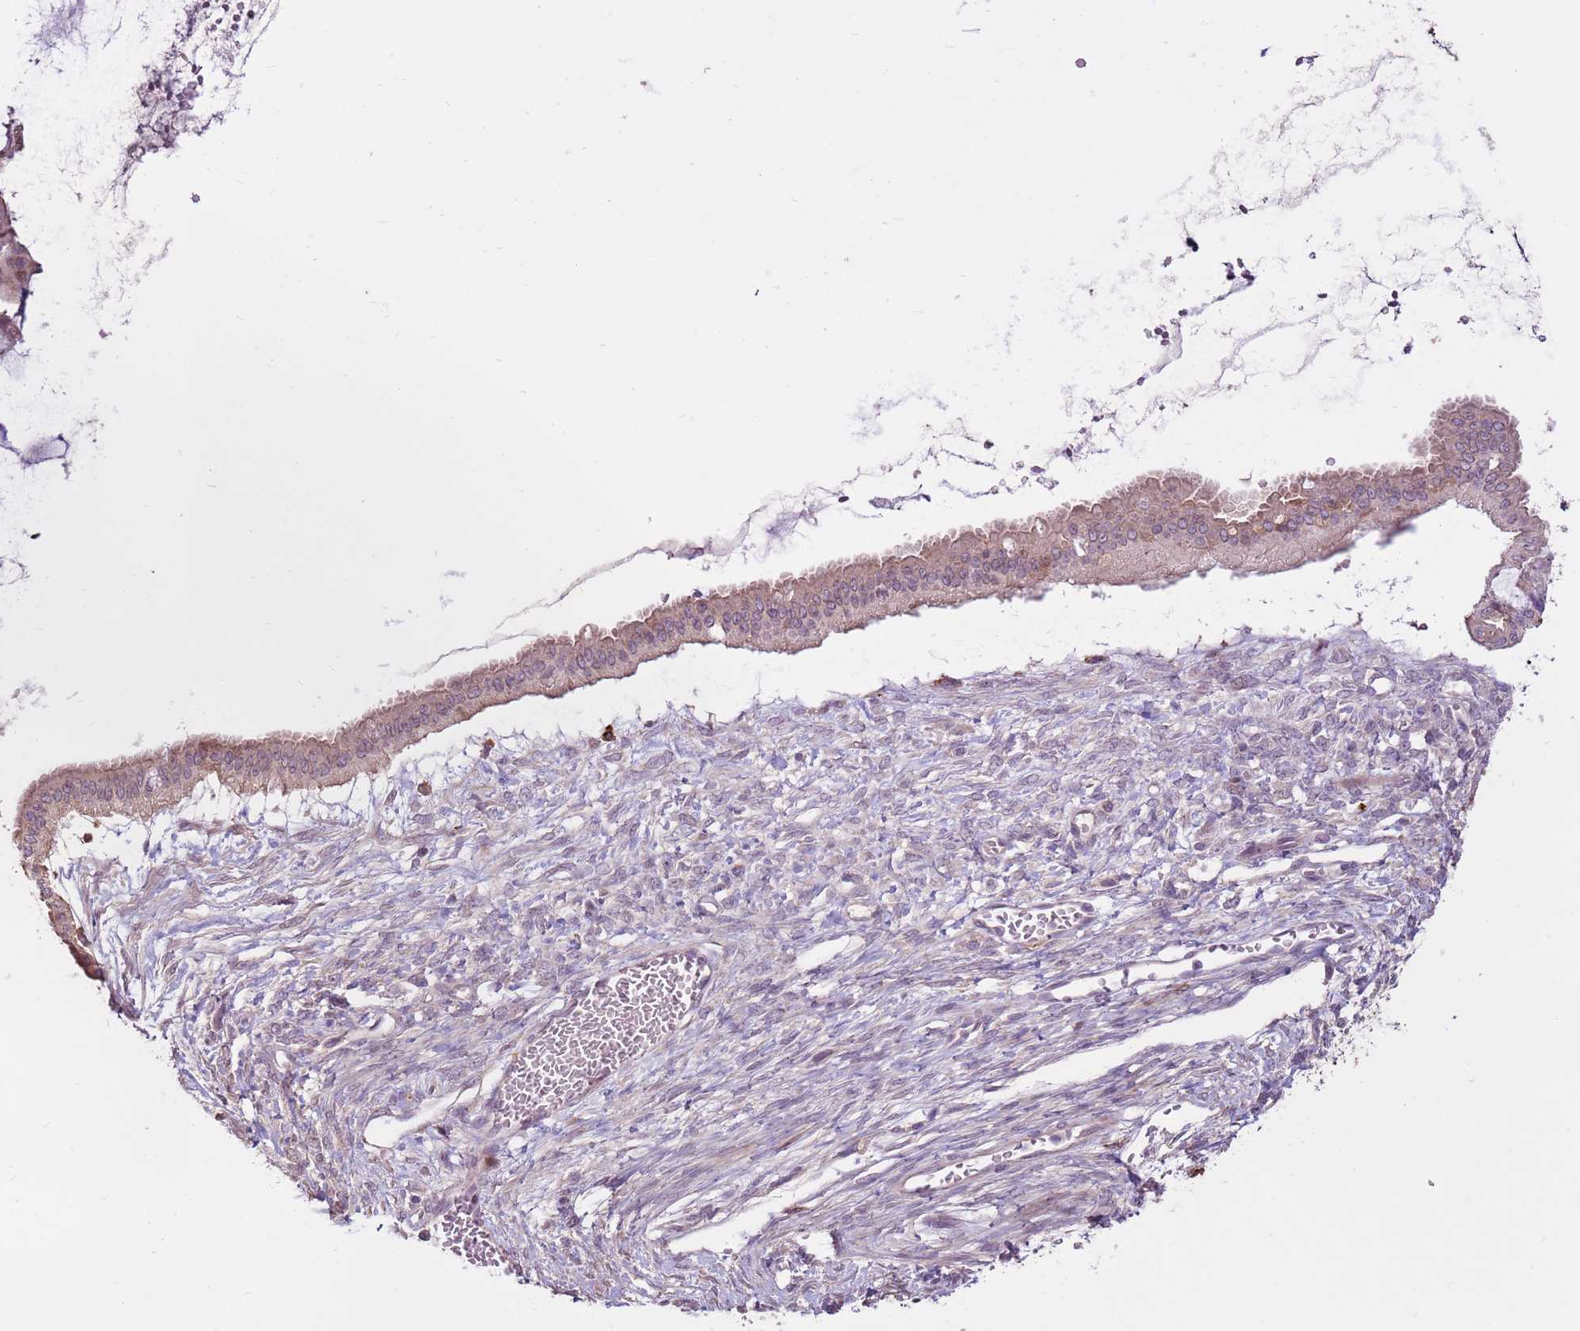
{"staining": {"intensity": "weak", "quantity": "<25%", "location": "nuclear"}, "tissue": "ovarian cancer", "cell_type": "Tumor cells", "image_type": "cancer", "snomed": [{"axis": "morphology", "description": "Cystadenocarcinoma, mucinous, NOS"}, {"axis": "topography", "description": "Ovary"}], "caption": "Tumor cells show no significant protein expression in mucinous cystadenocarcinoma (ovarian). The staining was performed using DAB (3,3'-diaminobenzidine) to visualize the protein expression in brown, while the nuclei were stained in blue with hematoxylin (Magnification: 20x).", "gene": "LGI4", "patient": {"sex": "female", "age": 73}}